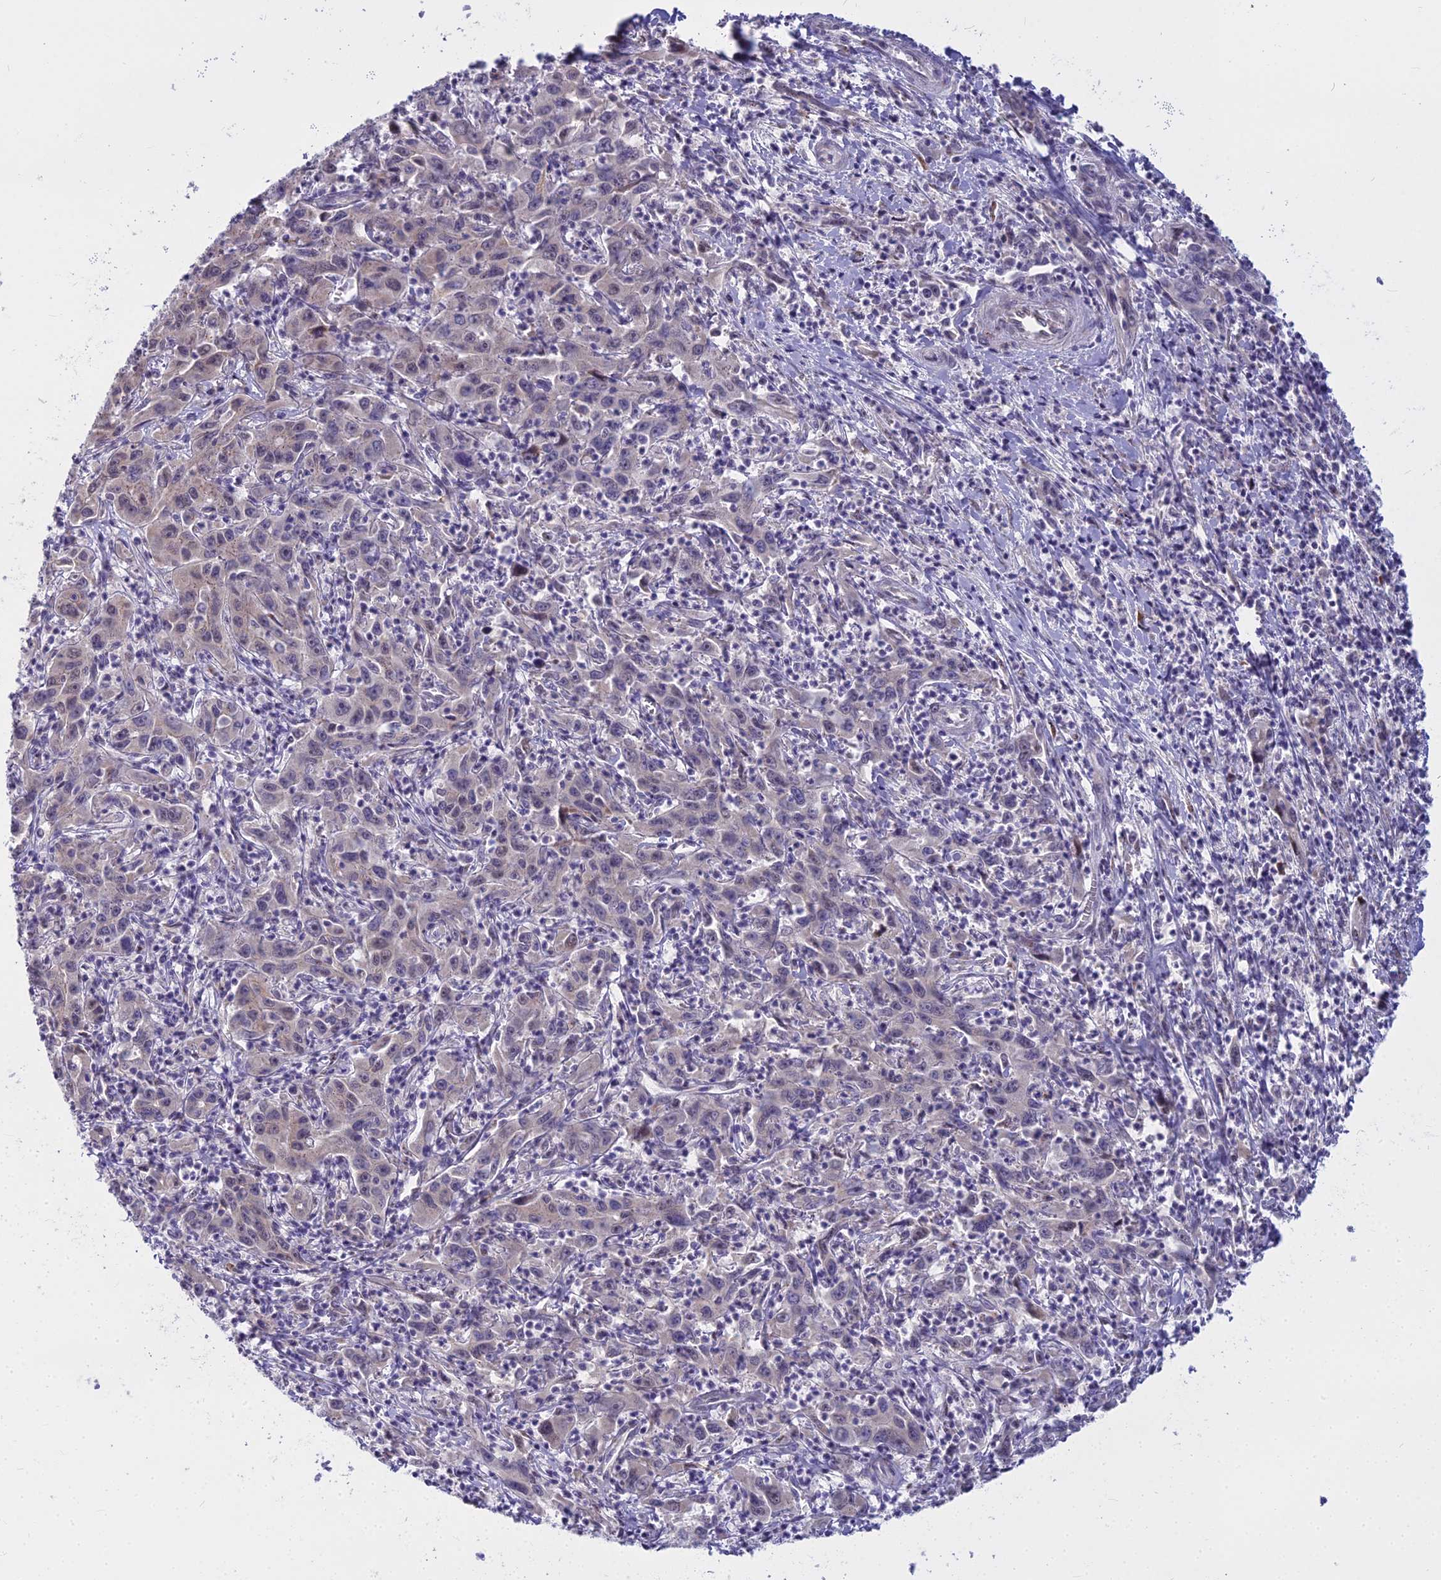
{"staining": {"intensity": "moderate", "quantity": "<25%", "location": "cytoplasmic/membranous"}, "tissue": "liver cancer", "cell_type": "Tumor cells", "image_type": "cancer", "snomed": [{"axis": "morphology", "description": "Carcinoma, Hepatocellular, NOS"}, {"axis": "topography", "description": "Liver"}], "caption": "A micrograph of liver hepatocellular carcinoma stained for a protein reveals moderate cytoplasmic/membranous brown staining in tumor cells.", "gene": "WDPCP", "patient": {"sex": "male", "age": 63}}